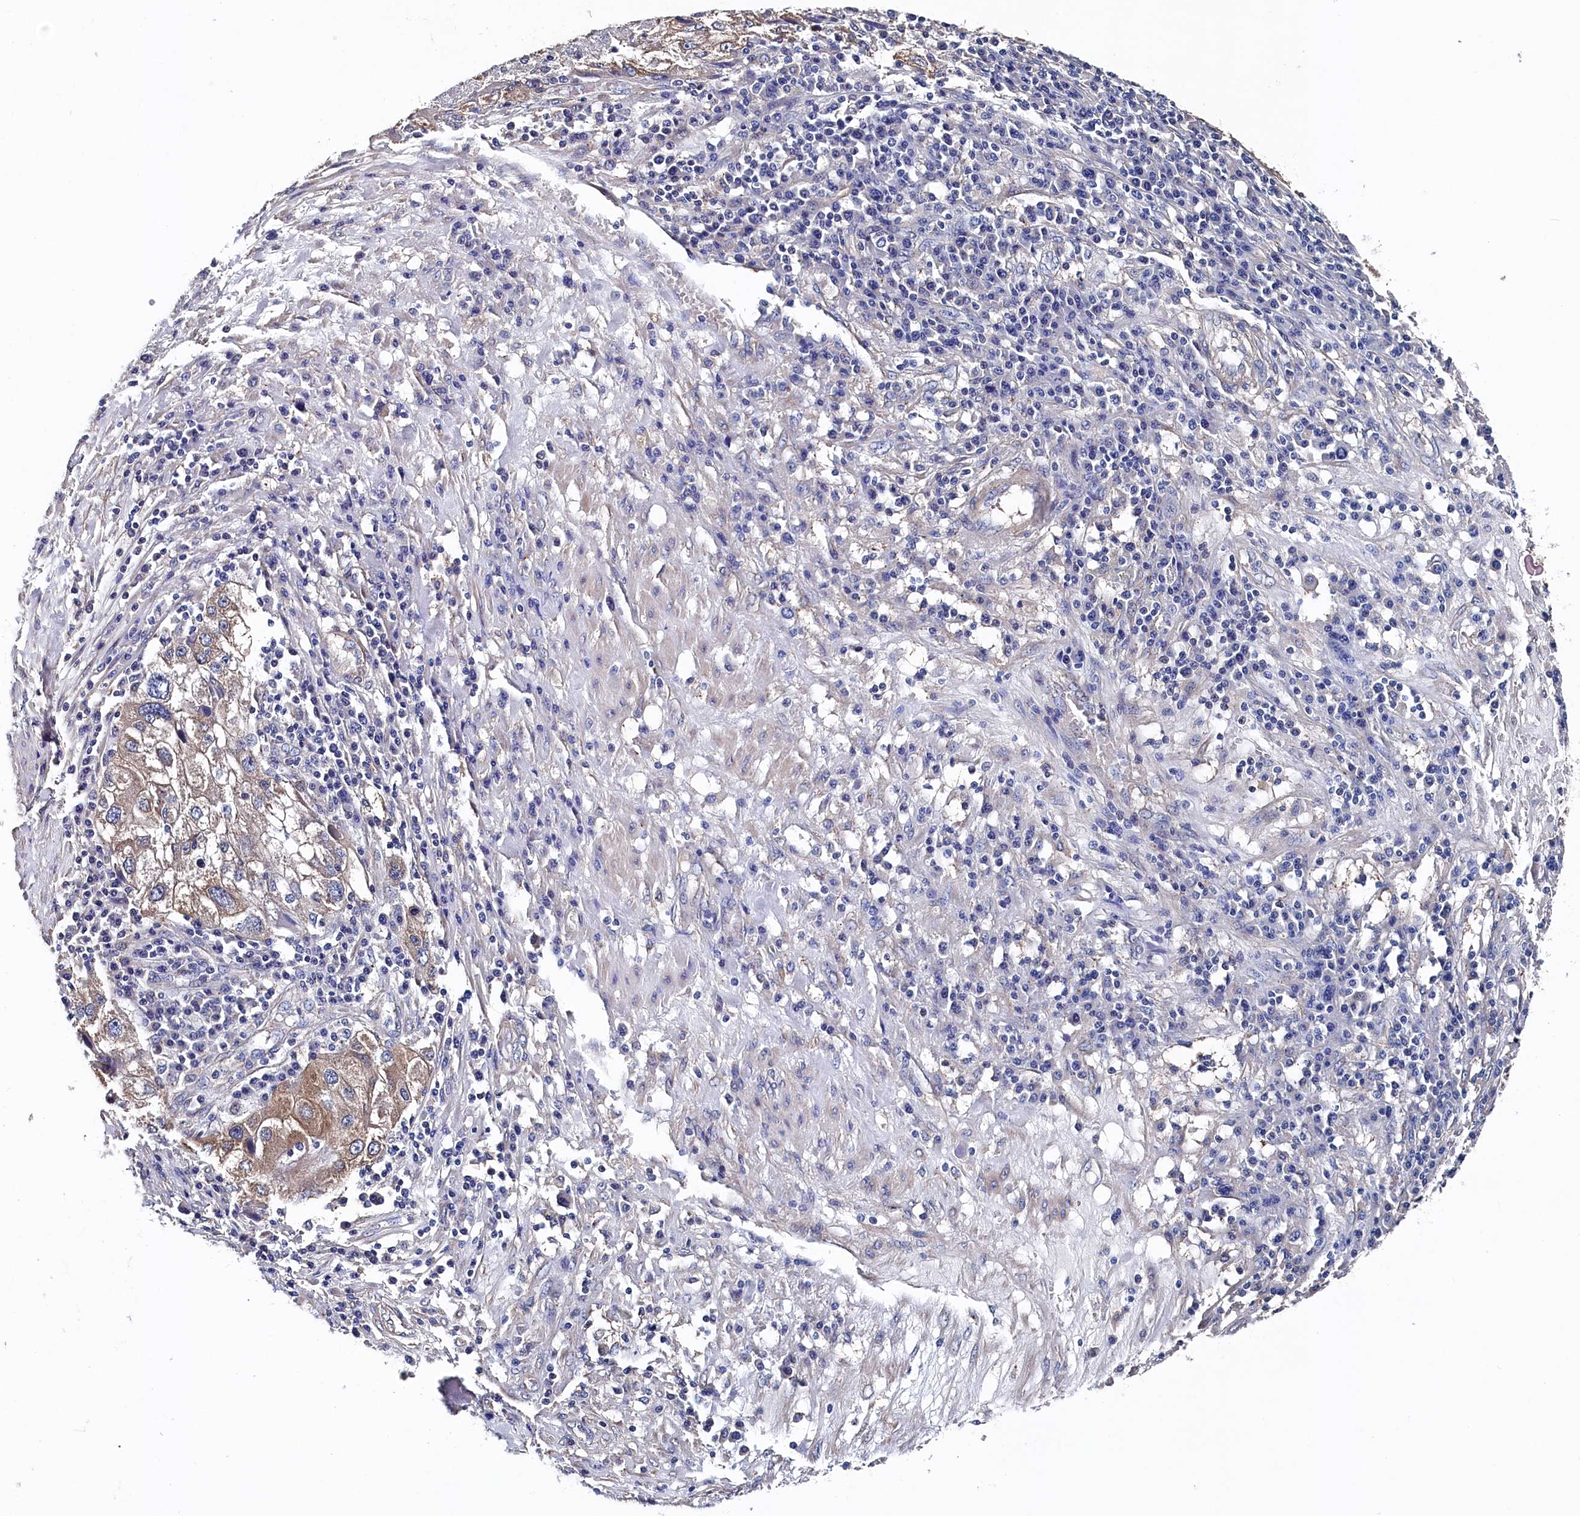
{"staining": {"intensity": "weak", "quantity": "25%-75%", "location": "cytoplasmic/membranous"}, "tissue": "endometrial cancer", "cell_type": "Tumor cells", "image_type": "cancer", "snomed": [{"axis": "morphology", "description": "Adenocarcinoma, NOS"}, {"axis": "topography", "description": "Endometrium"}], "caption": "Endometrial cancer was stained to show a protein in brown. There is low levels of weak cytoplasmic/membranous expression in approximately 25%-75% of tumor cells.", "gene": "BHMT", "patient": {"sex": "female", "age": 49}}